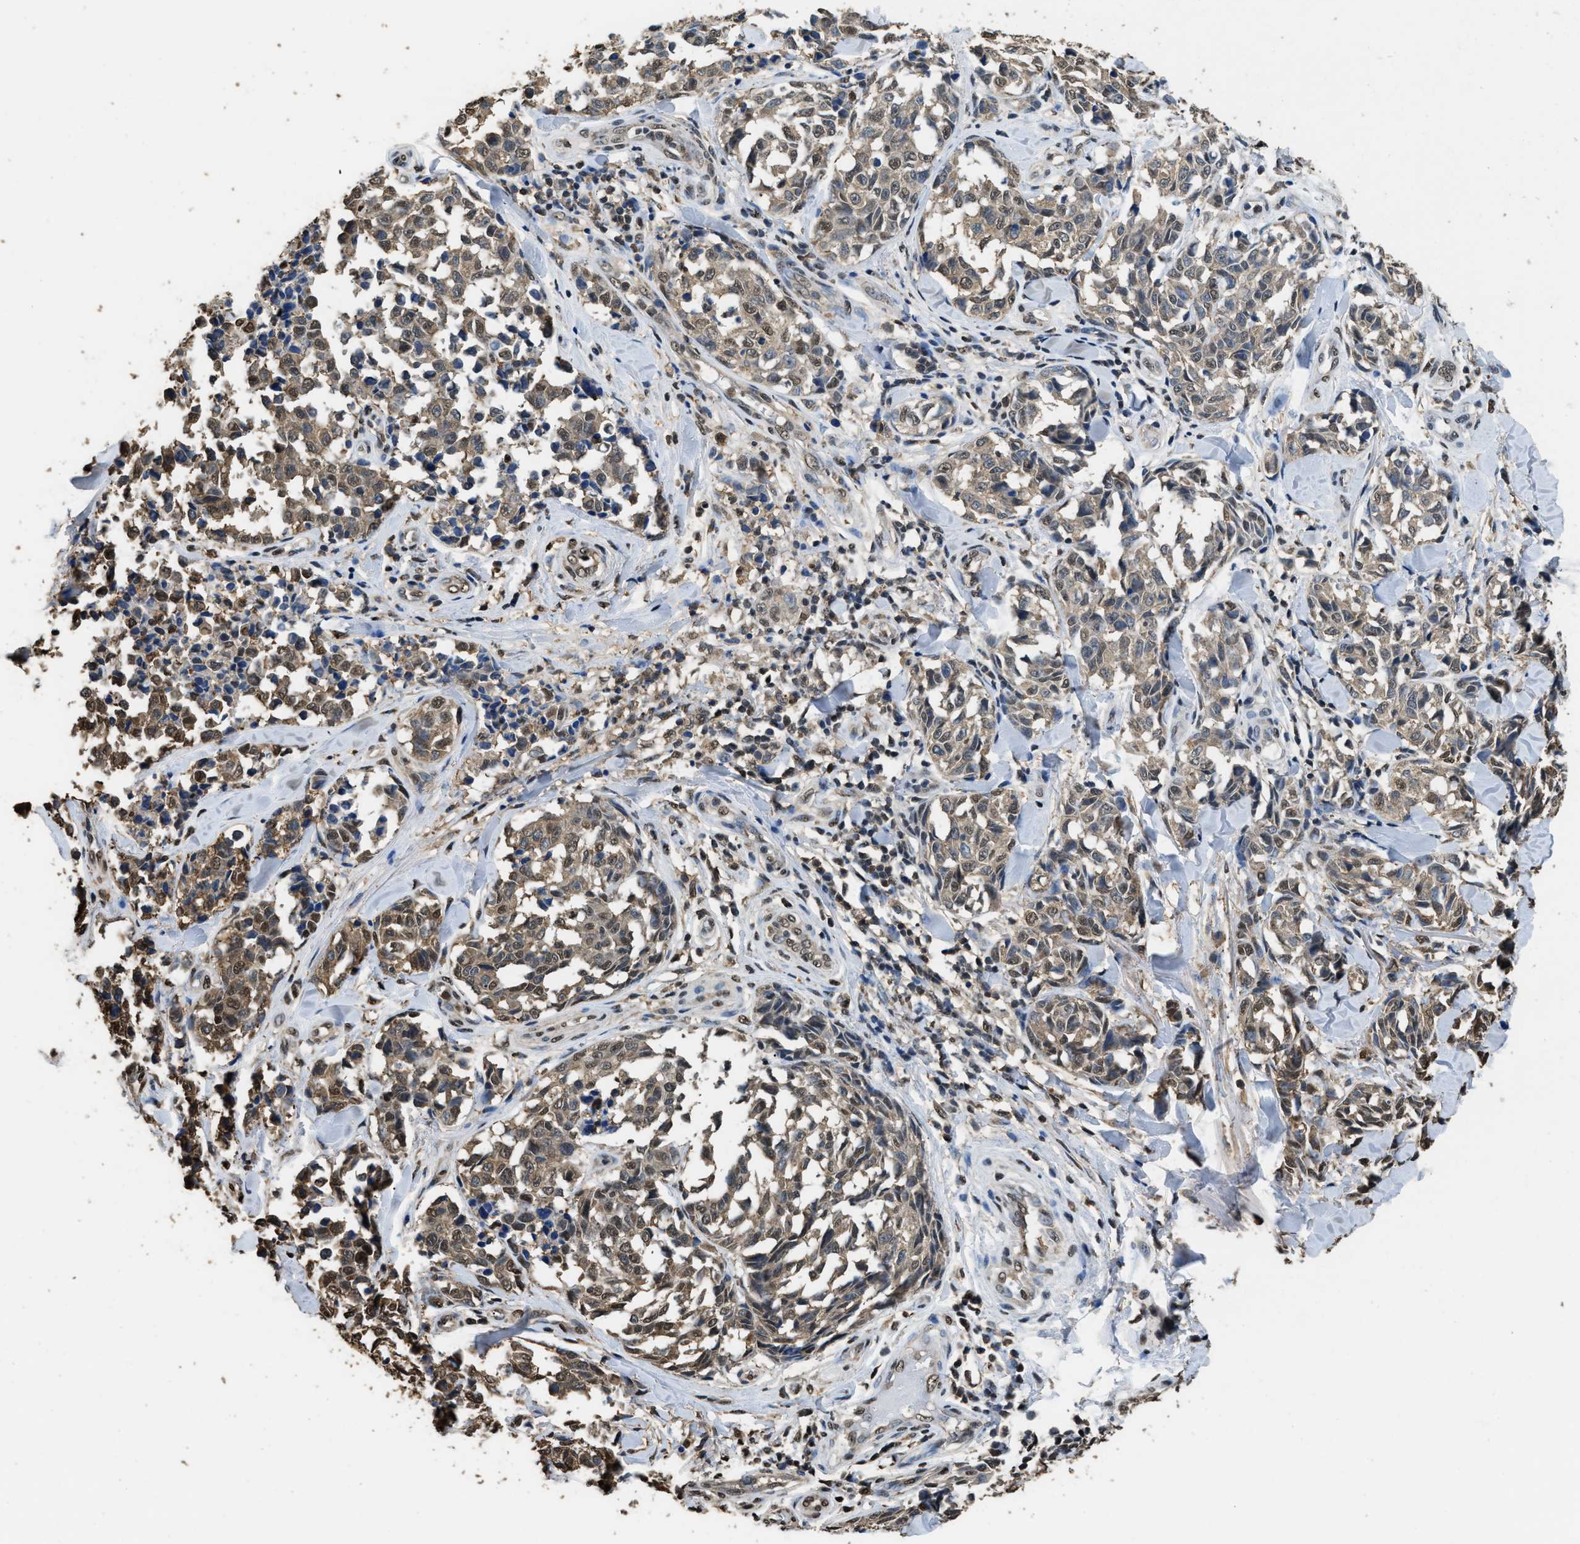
{"staining": {"intensity": "moderate", "quantity": "25%-75%", "location": "cytoplasmic/membranous,nuclear"}, "tissue": "melanoma", "cell_type": "Tumor cells", "image_type": "cancer", "snomed": [{"axis": "morphology", "description": "Malignant melanoma, NOS"}, {"axis": "topography", "description": "Skin"}], "caption": "Protein analysis of malignant melanoma tissue shows moderate cytoplasmic/membranous and nuclear staining in about 25%-75% of tumor cells.", "gene": "GAPDH", "patient": {"sex": "female", "age": 64}}